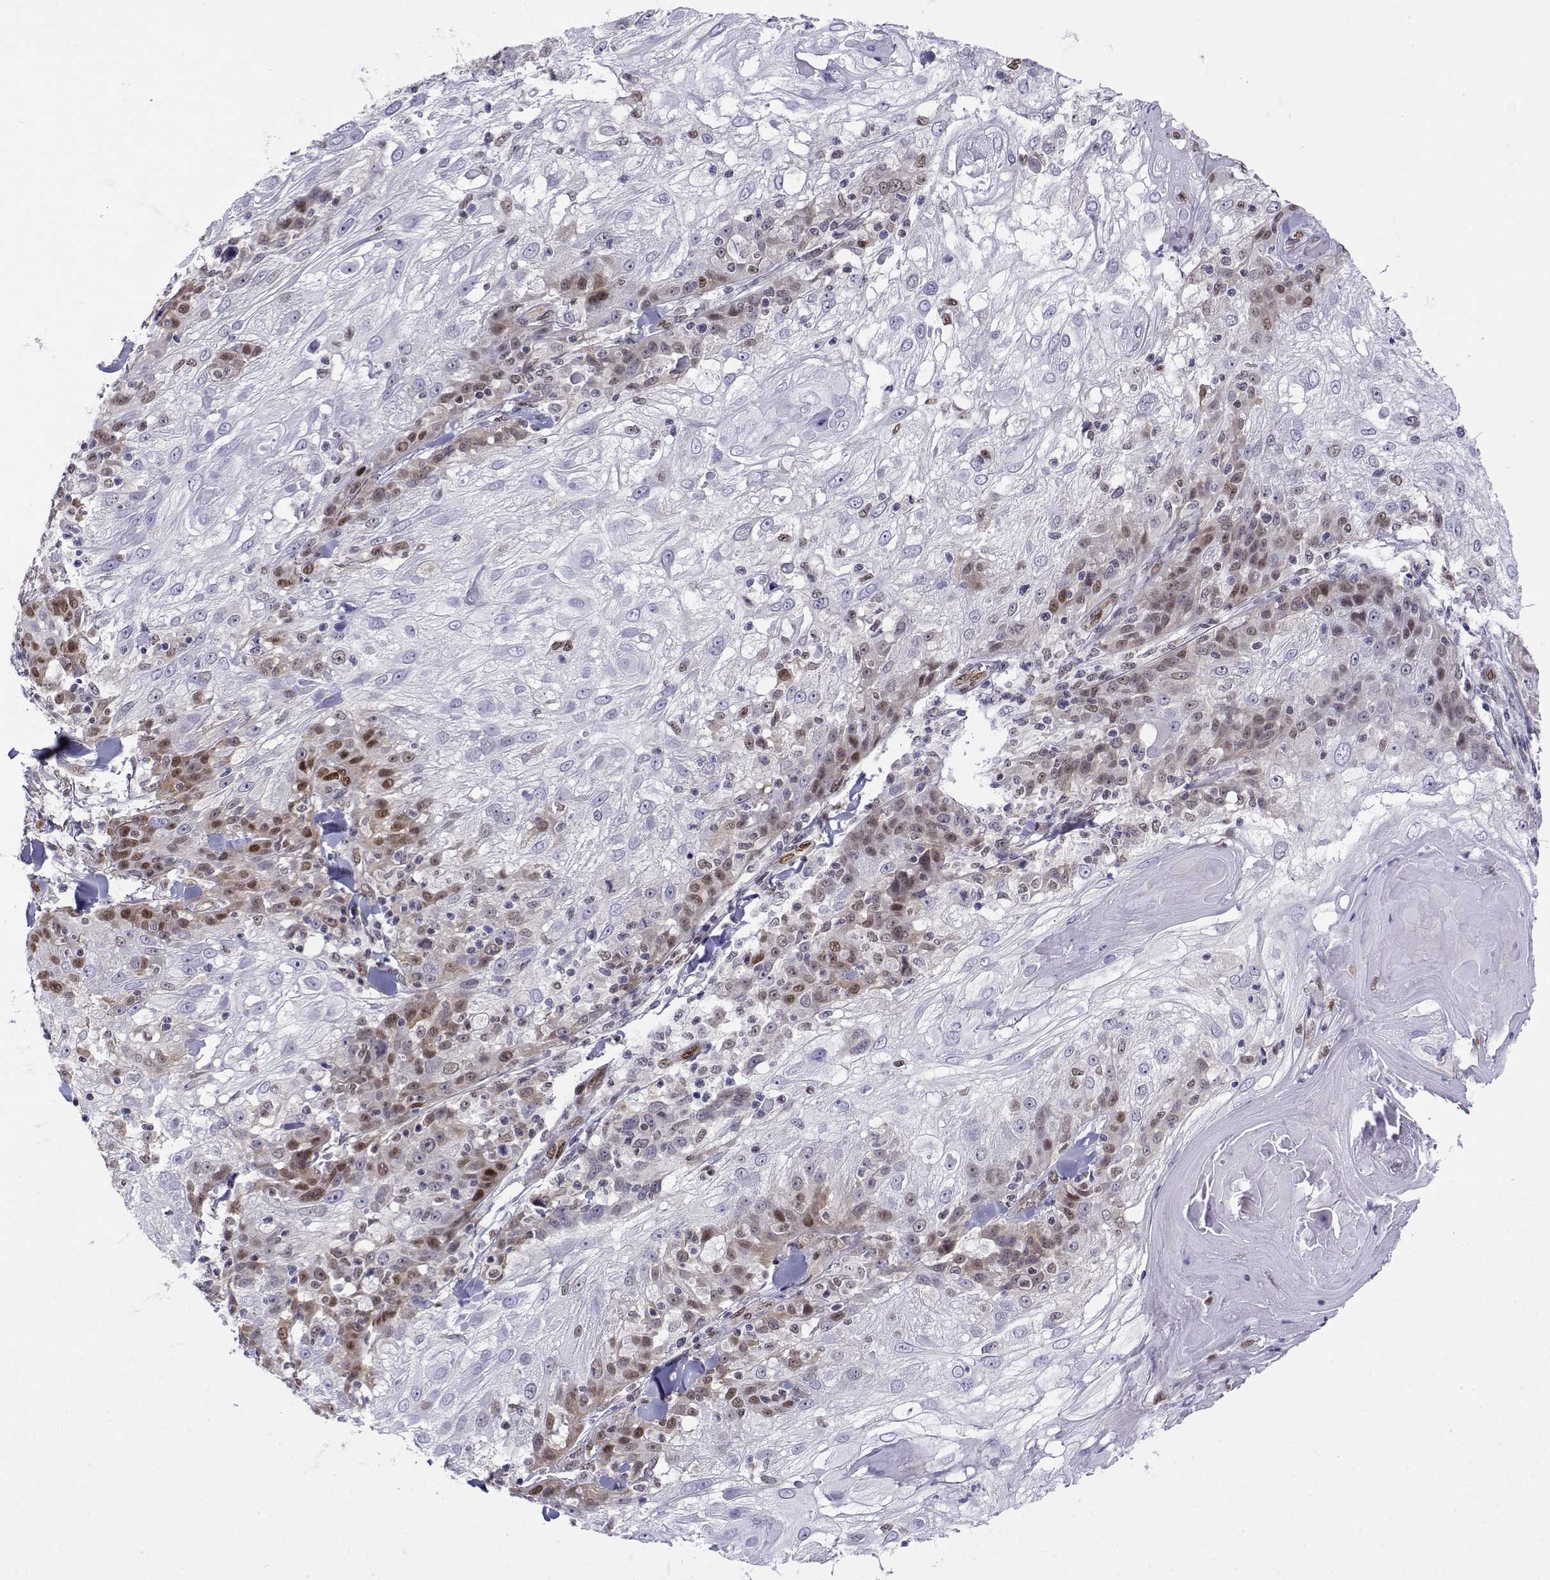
{"staining": {"intensity": "moderate", "quantity": "<25%", "location": "nuclear"}, "tissue": "skin cancer", "cell_type": "Tumor cells", "image_type": "cancer", "snomed": [{"axis": "morphology", "description": "Normal tissue, NOS"}, {"axis": "morphology", "description": "Squamous cell carcinoma, NOS"}, {"axis": "topography", "description": "Skin"}], "caption": "Squamous cell carcinoma (skin) was stained to show a protein in brown. There is low levels of moderate nuclear positivity in about <25% of tumor cells. The staining was performed using DAB to visualize the protein expression in brown, while the nuclei were stained in blue with hematoxylin (Magnification: 20x).", "gene": "ERF", "patient": {"sex": "female", "age": 83}}